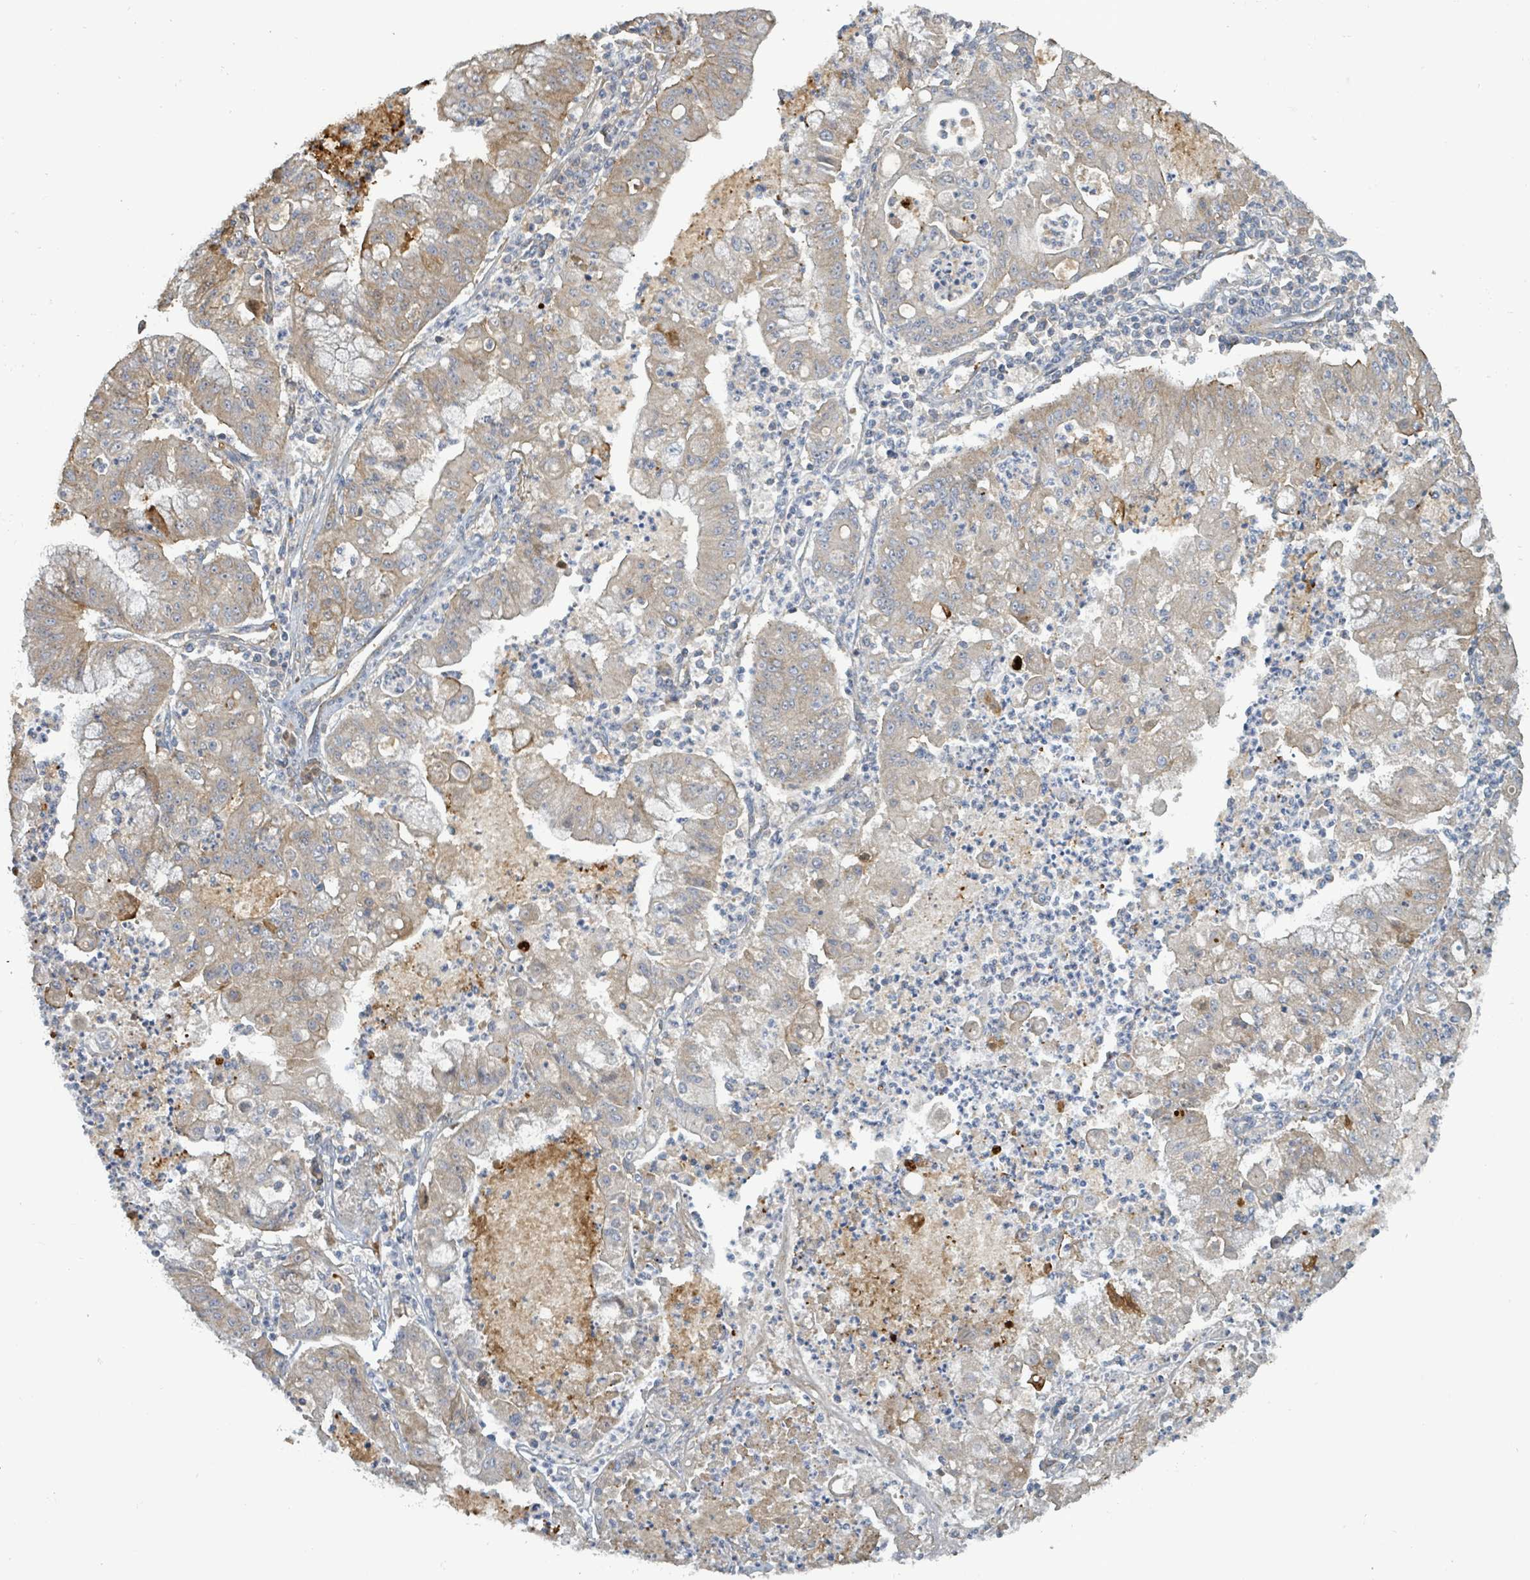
{"staining": {"intensity": "weak", "quantity": "25%-75%", "location": "cytoplasmic/membranous"}, "tissue": "ovarian cancer", "cell_type": "Tumor cells", "image_type": "cancer", "snomed": [{"axis": "morphology", "description": "Cystadenocarcinoma, mucinous, NOS"}, {"axis": "topography", "description": "Ovary"}], "caption": "An image showing weak cytoplasmic/membranous positivity in approximately 25%-75% of tumor cells in ovarian mucinous cystadenocarcinoma, as visualized by brown immunohistochemical staining.", "gene": "RPL32", "patient": {"sex": "female", "age": 70}}